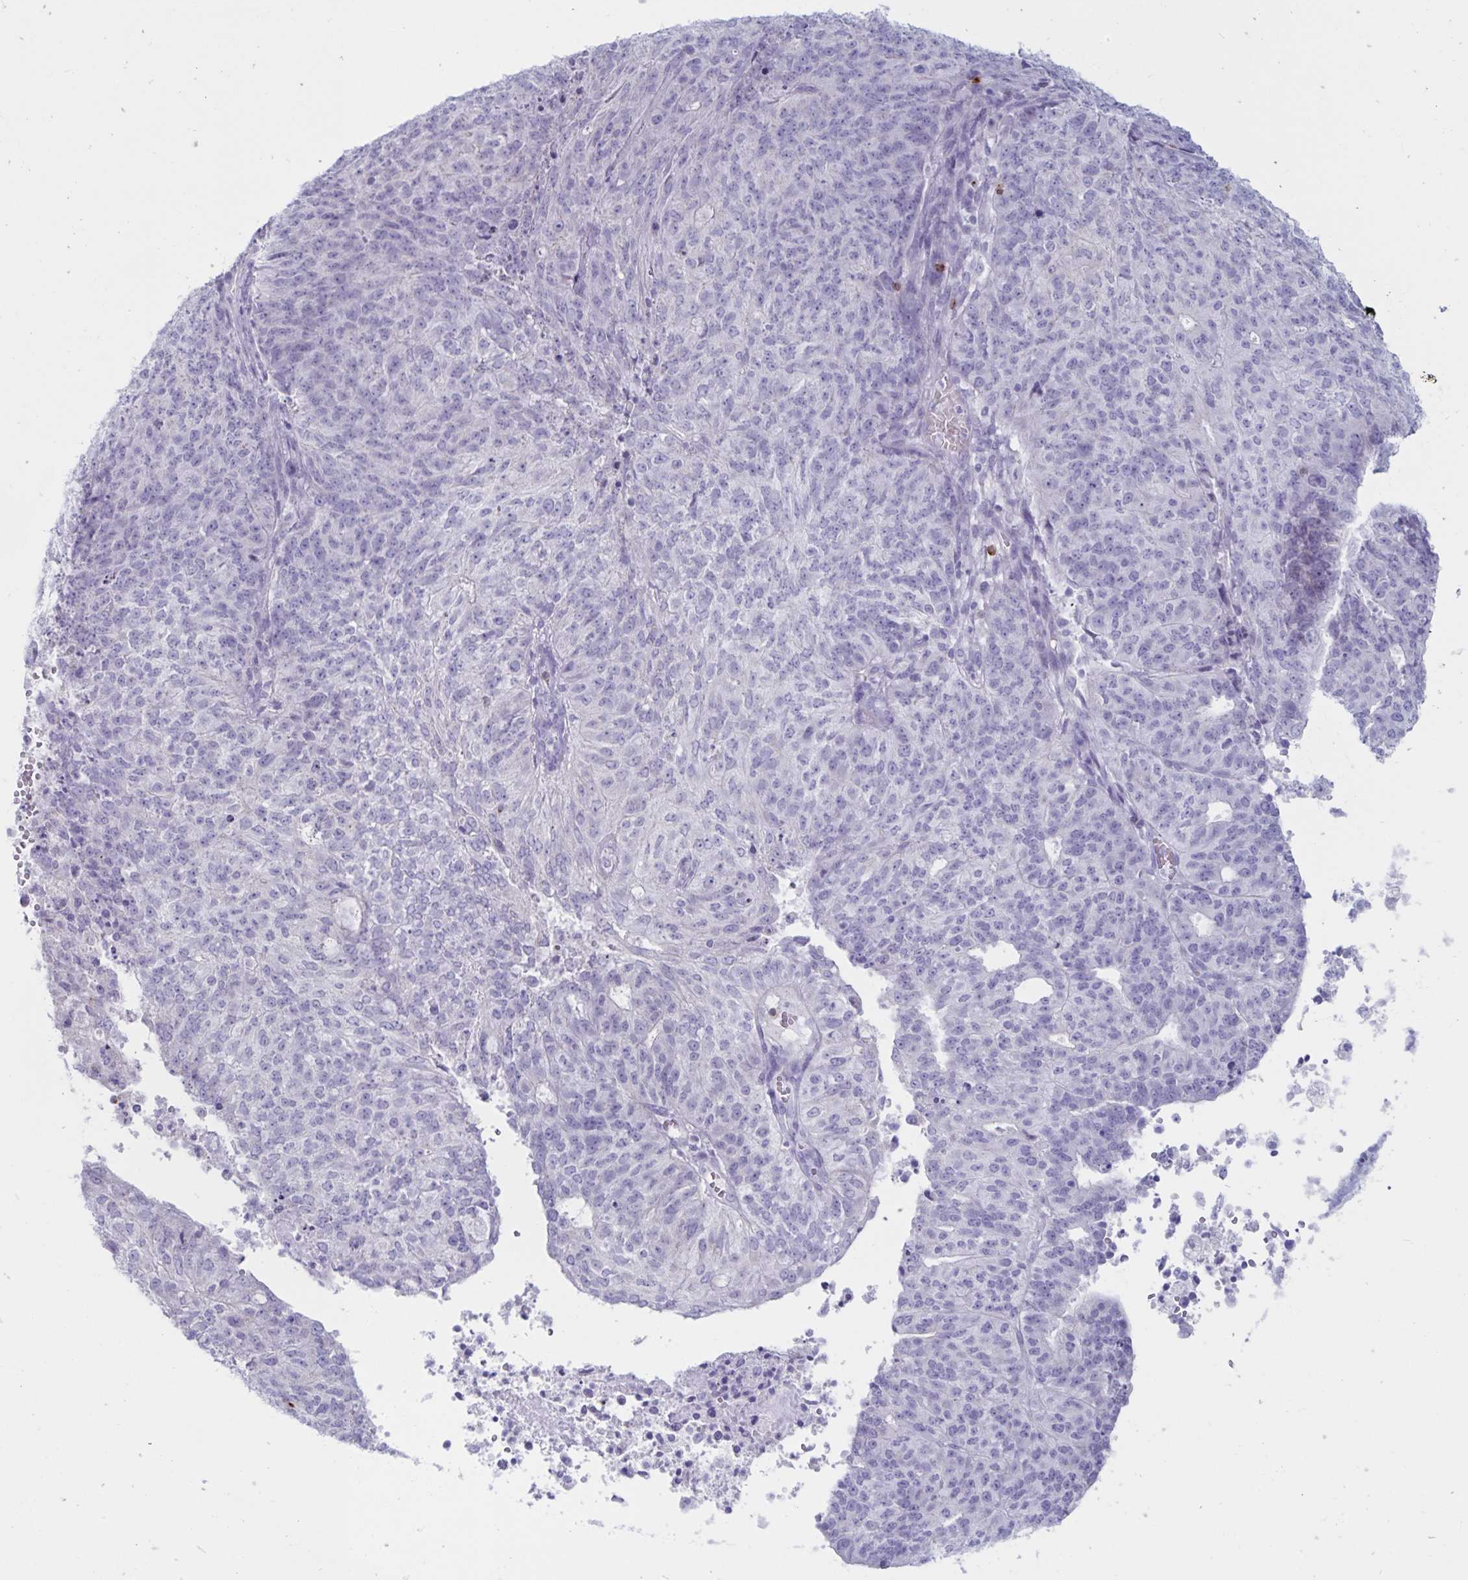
{"staining": {"intensity": "negative", "quantity": "none", "location": "none"}, "tissue": "endometrial cancer", "cell_type": "Tumor cells", "image_type": "cancer", "snomed": [{"axis": "morphology", "description": "Adenocarcinoma, NOS"}, {"axis": "topography", "description": "Endometrium"}], "caption": "This is an IHC micrograph of human adenocarcinoma (endometrial). There is no expression in tumor cells.", "gene": "GNLY", "patient": {"sex": "female", "age": 82}}